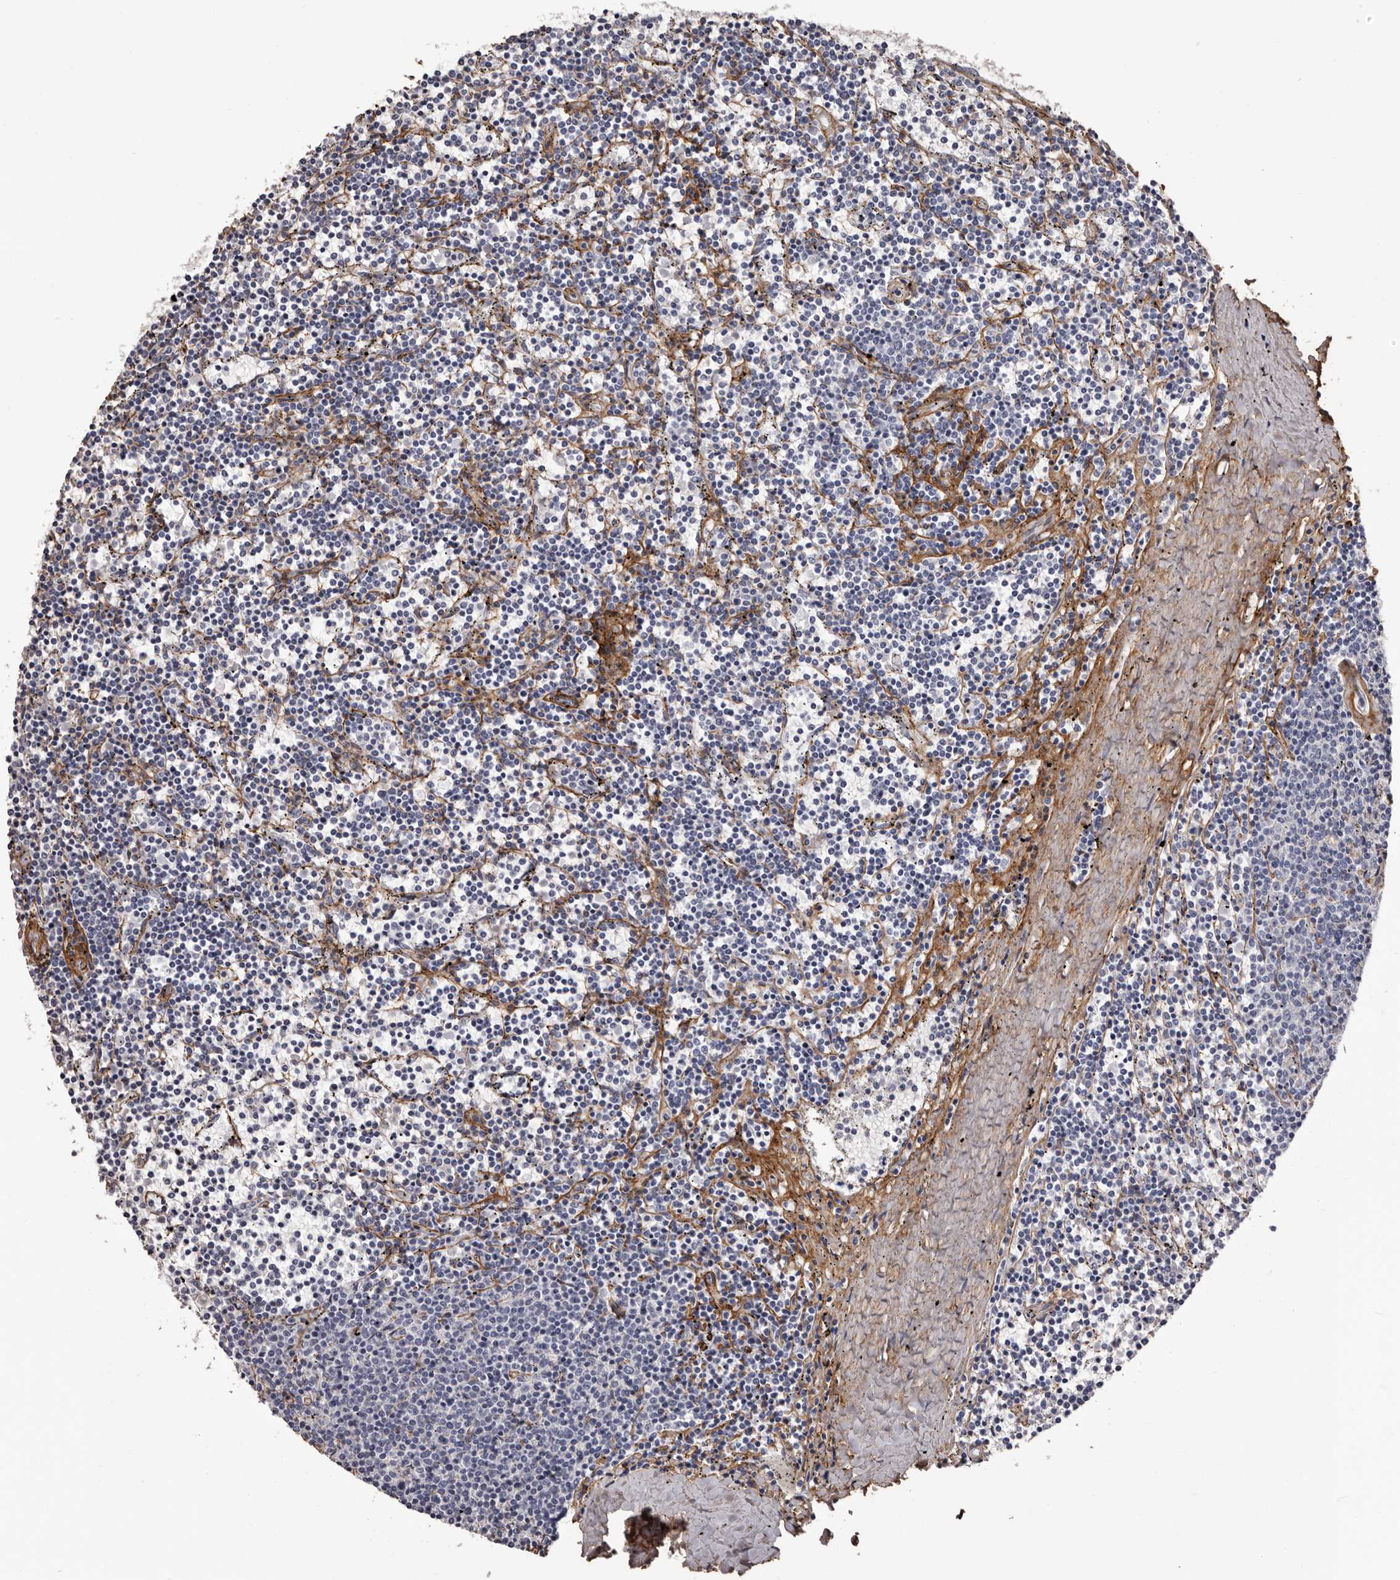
{"staining": {"intensity": "negative", "quantity": "none", "location": "none"}, "tissue": "lymphoma", "cell_type": "Tumor cells", "image_type": "cancer", "snomed": [{"axis": "morphology", "description": "Malignant lymphoma, non-Hodgkin's type, Low grade"}, {"axis": "topography", "description": "Spleen"}], "caption": "Immunohistochemistry micrograph of human malignant lymphoma, non-Hodgkin's type (low-grade) stained for a protein (brown), which demonstrates no staining in tumor cells.", "gene": "COL6A1", "patient": {"sex": "female", "age": 50}}